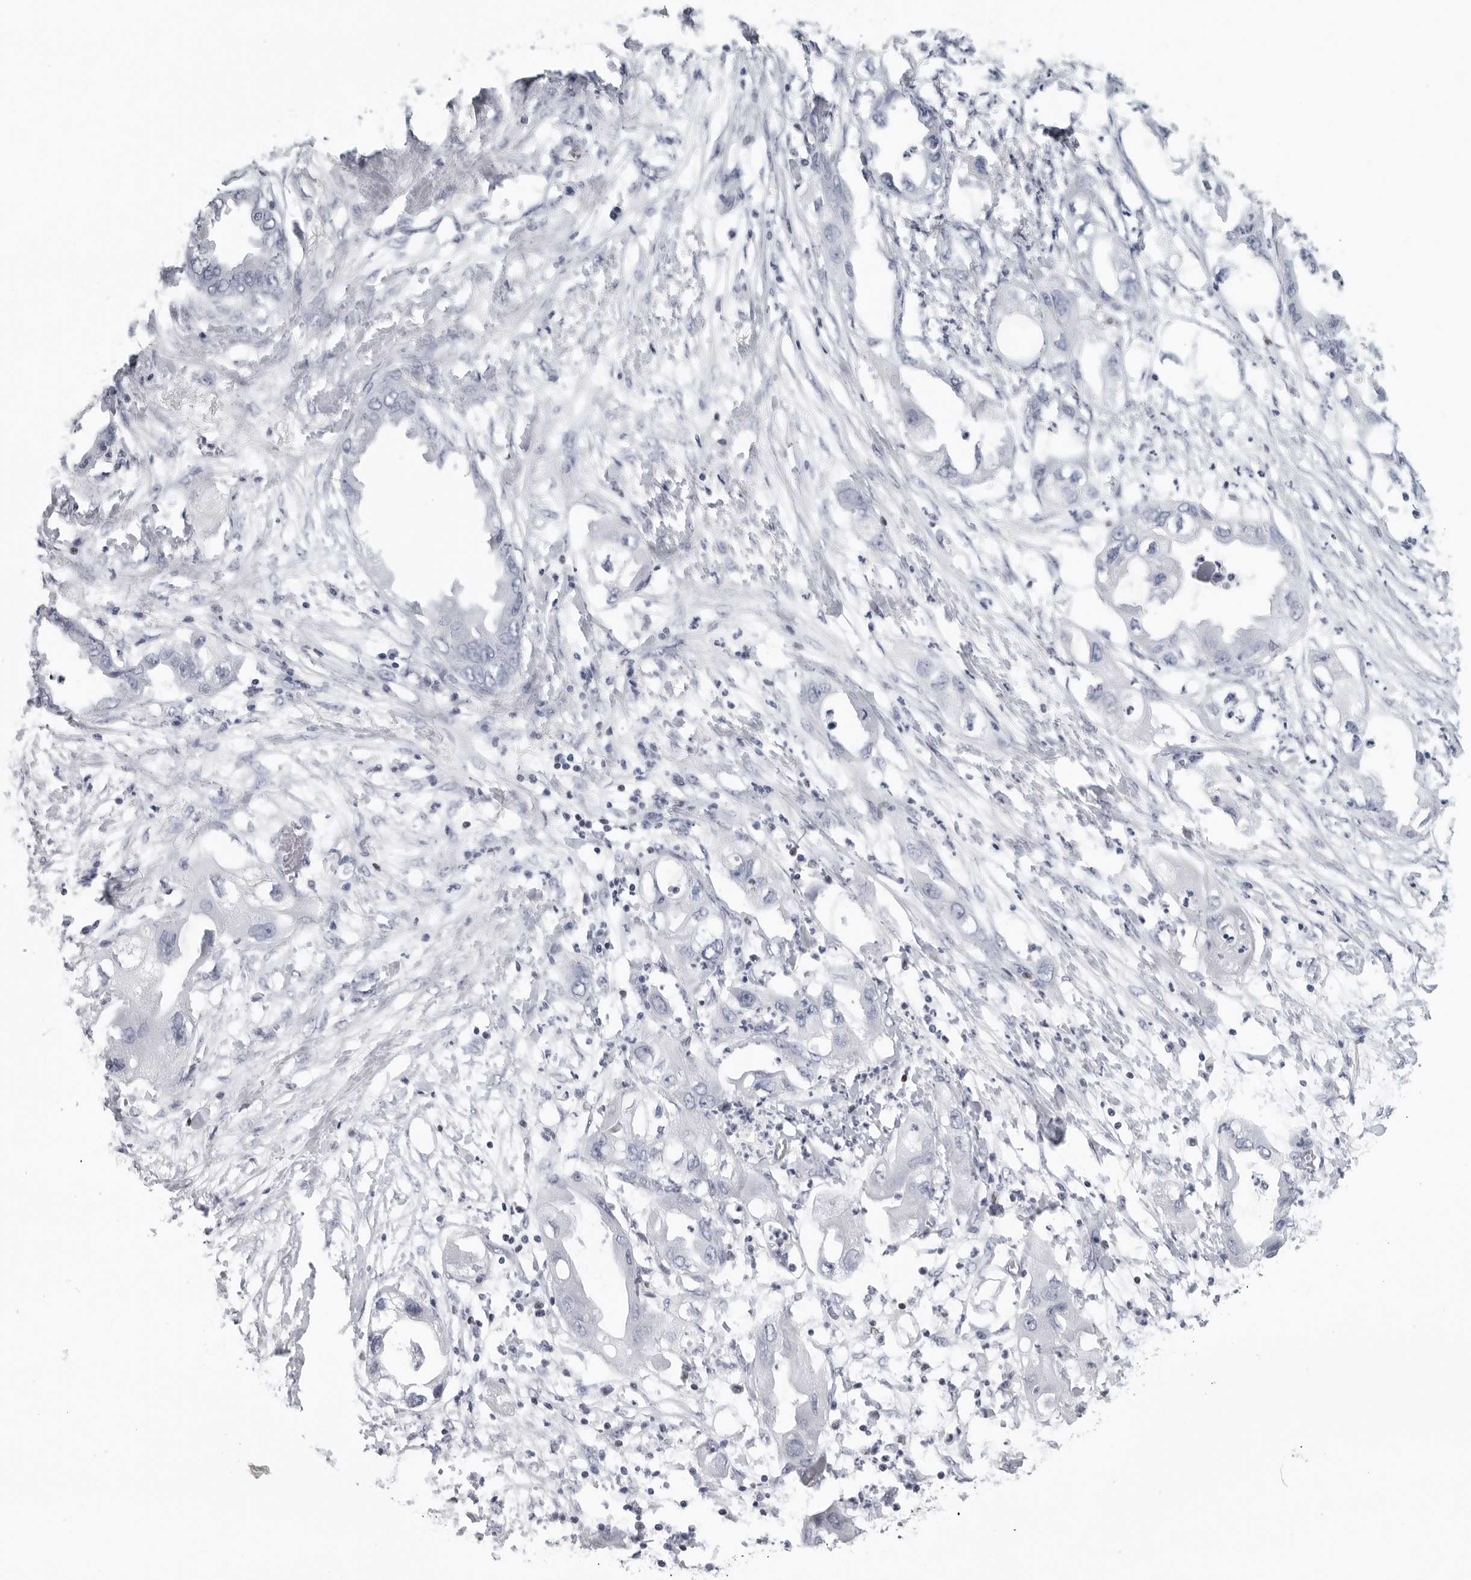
{"staining": {"intensity": "negative", "quantity": "none", "location": "none"}, "tissue": "endometrial cancer", "cell_type": "Tumor cells", "image_type": "cancer", "snomed": [{"axis": "morphology", "description": "Adenocarcinoma, NOS"}, {"axis": "morphology", "description": "Adenocarcinoma, metastatic, NOS"}, {"axis": "topography", "description": "Adipose tissue"}, {"axis": "topography", "description": "Endometrium"}], "caption": "A high-resolution histopathology image shows IHC staining of endometrial cancer, which reveals no significant staining in tumor cells. (DAB (3,3'-diaminobenzidine) IHC visualized using brightfield microscopy, high magnification).", "gene": "SATB2", "patient": {"sex": "female", "age": 67}}